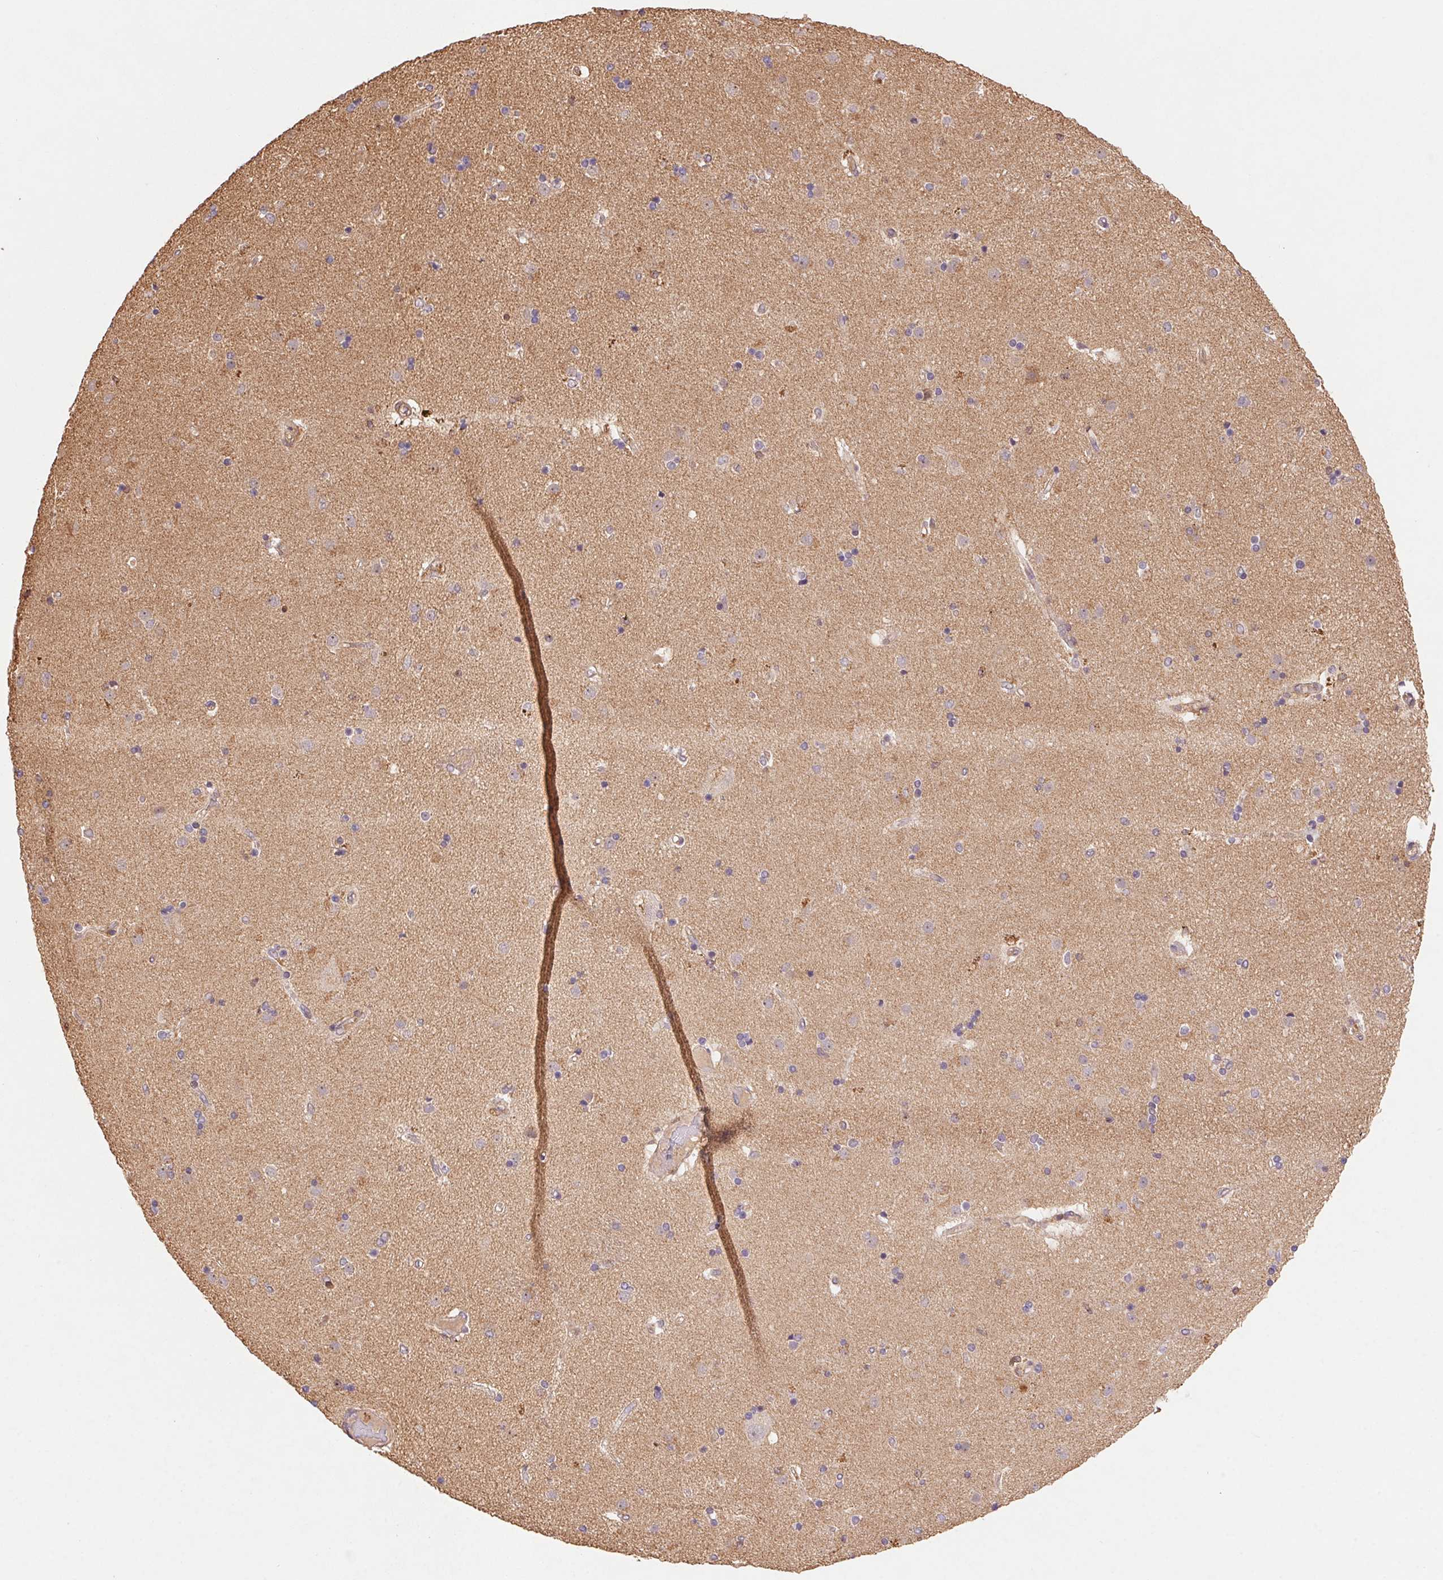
{"staining": {"intensity": "weak", "quantity": "<25%", "location": "cytoplasmic/membranous"}, "tissue": "caudate", "cell_type": "Glial cells", "image_type": "normal", "snomed": [{"axis": "morphology", "description": "Normal tissue, NOS"}, {"axis": "topography", "description": "Lateral ventricle wall"}], "caption": "High magnification brightfield microscopy of benign caudate stained with DAB (3,3'-diaminobenzidine) (brown) and counterstained with hematoxylin (blue): glial cells show no significant expression. The staining was performed using DAB (3,3'-diaminobenzidine) to visualize the protein expression in brown, while the nuclei were stained in blue with hematoxylin (Magnification: 20x).", "gene": "ATG10", "patient": {"sex": "female", "age": 71}}